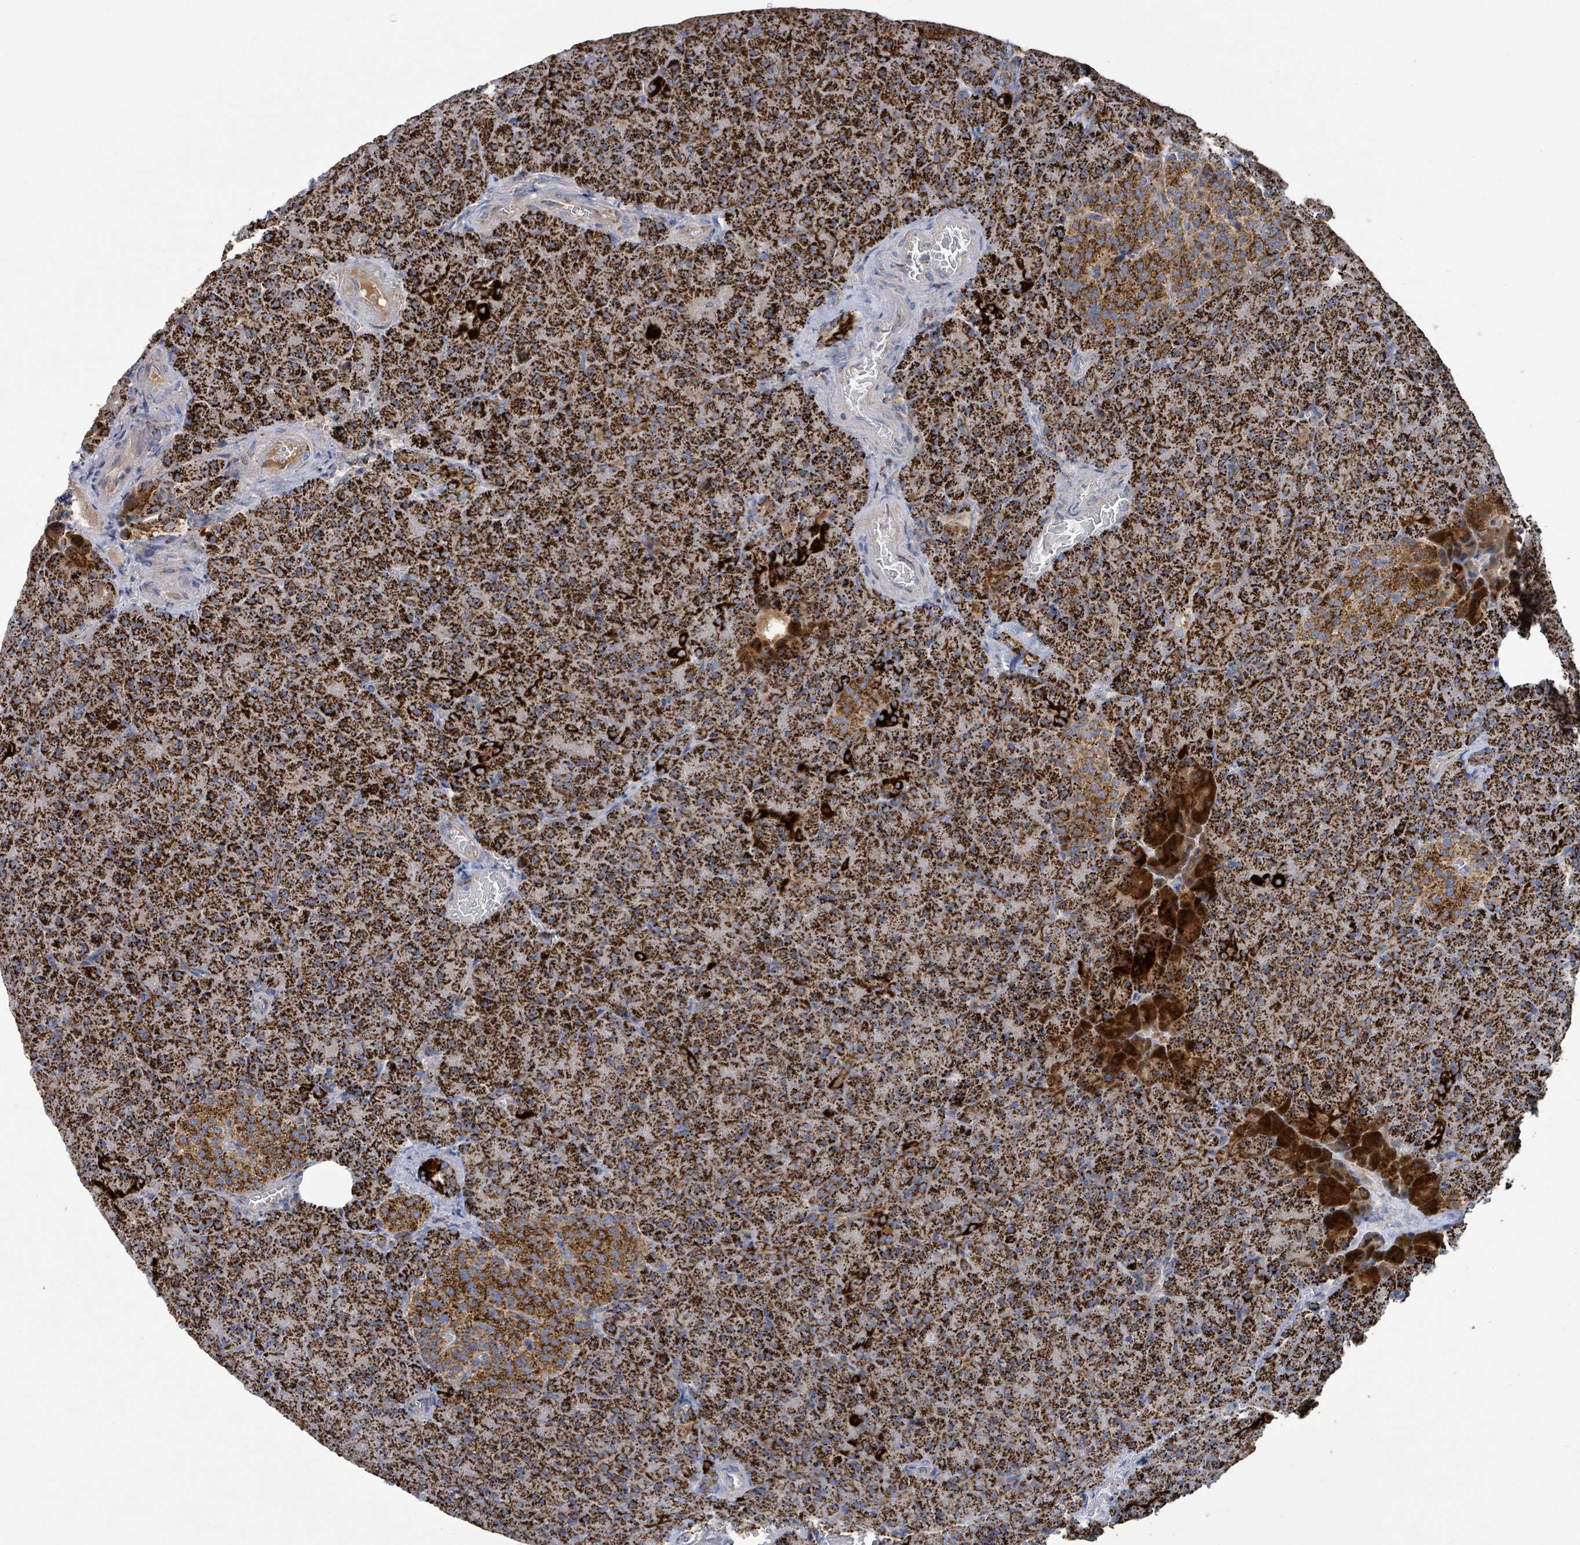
{"staining": {"intensity": "strong", "quantity": ">75%", "location": "cytoplasmic/membranous"}, "tissue": "pancreas", "cell_type": "Exocrine glandular cells", "image_type": "normal", "snomed": [{"axis": "morphology", "description": "Normal tissue, NOS"}, {"axis": "topography", "description": "Pancreas"}], "caption": "Pancreas stained for a protein shows strong cytoplasmic/membranous positivity in exocrine glandular cells. Using DAB (3,3'-diaminobenzidine) (brown) and hematoxylin (blue) stains, captured at high magnification using brightfield microscopy.", "gene": "SUCLG2", "patient": {"sex": "female", "age": 74}}